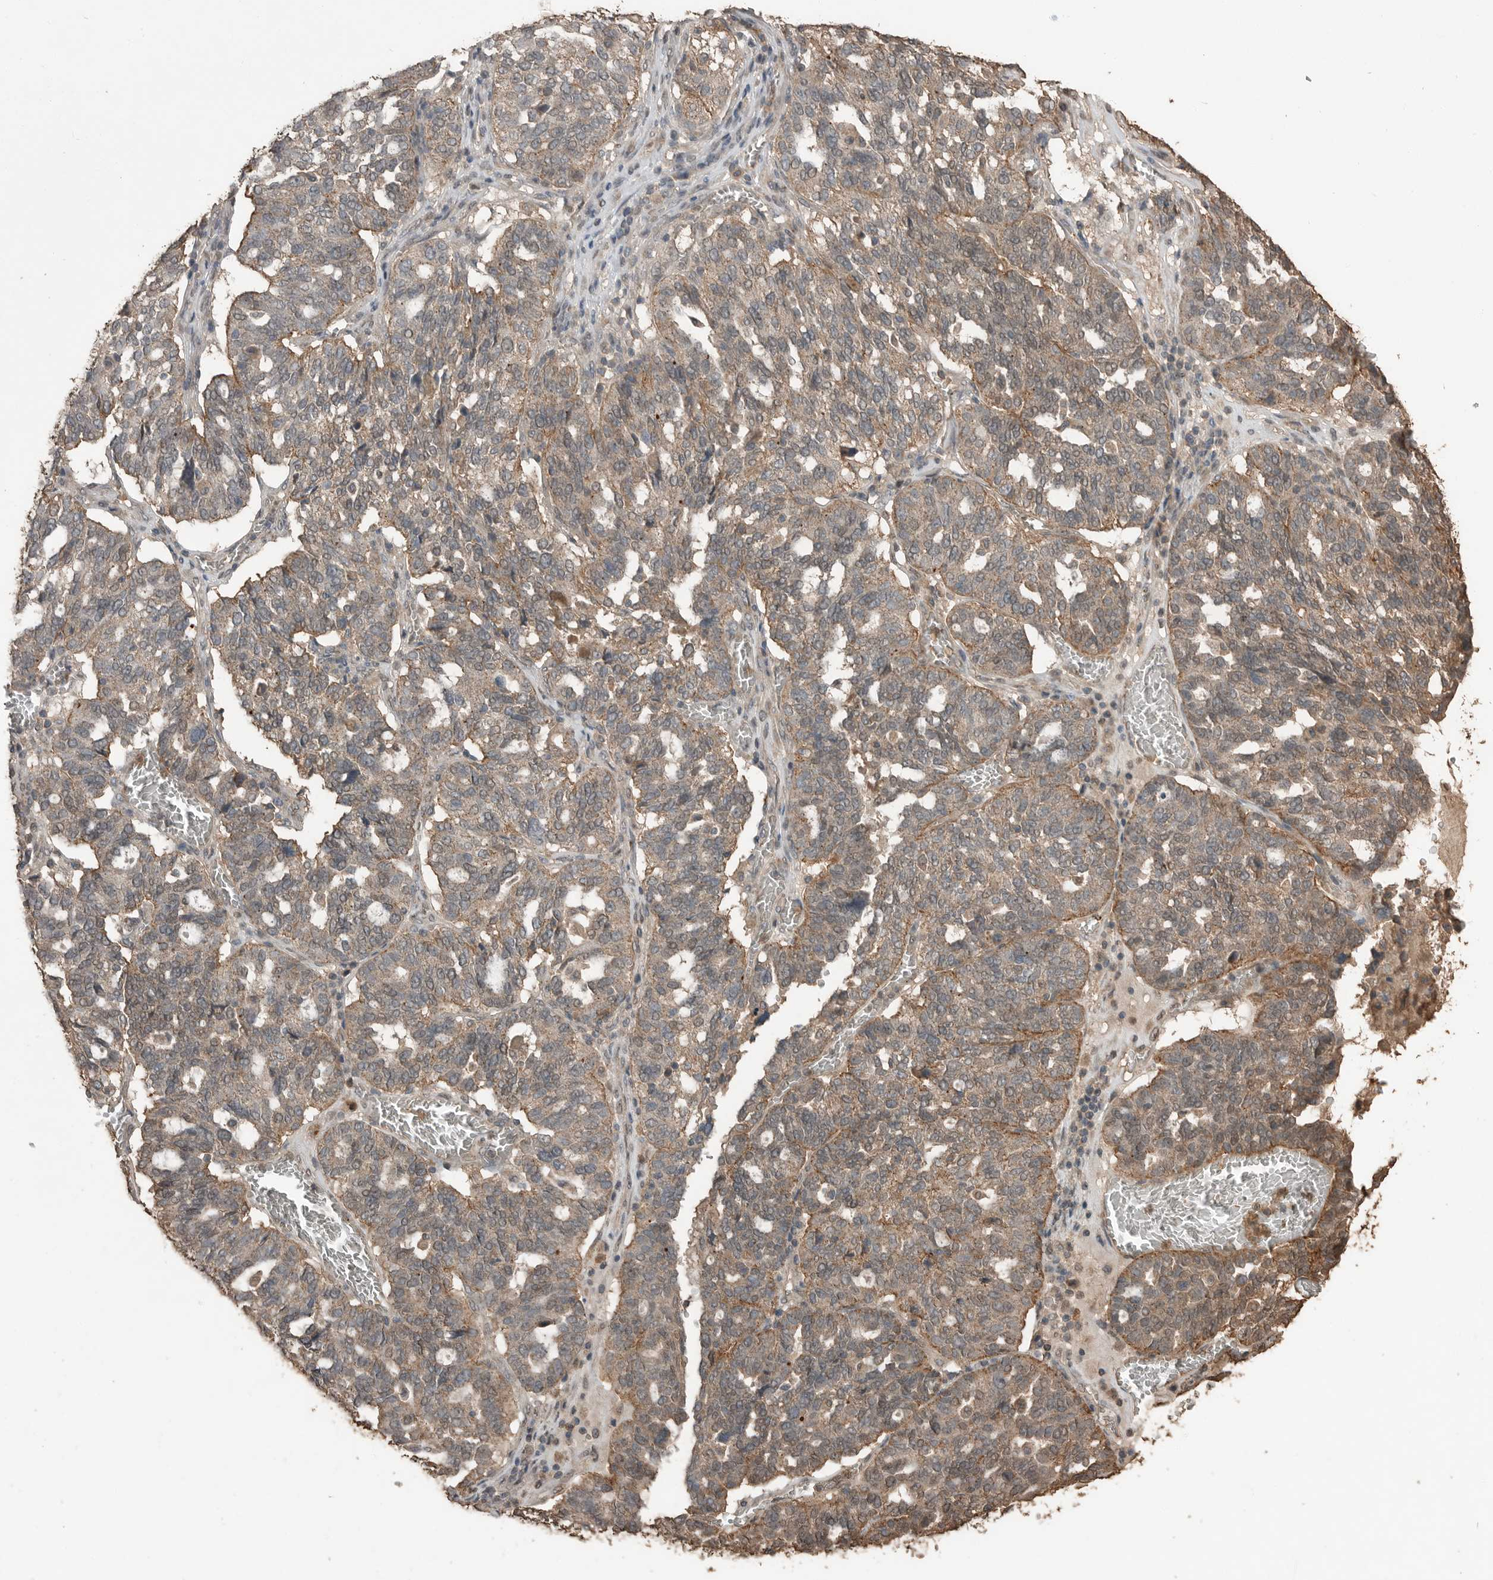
{"staining": {"intensity": "moderate", "quantity": ">75%", "location": "cytoplasmic/membranous,nuclear"}, "tissue": "ovarian cancer", "cell_type": "Tumor cells", "image_type": "cancer", "snomed": [{"axis": "morphology", "description": "Cystadenocarcinoma, serous, NOS"}, {"axis": "topography", "description": "Ovary"}], "caption": "The immunohistochemical stain shows moderate cytoplasmic/membranous and nuclear staining in tumor cells of ovarian serous cystadenocarcinoma tissue.", "gene": "BLZF1", "patient": {"sex": "female", "age": 59}}